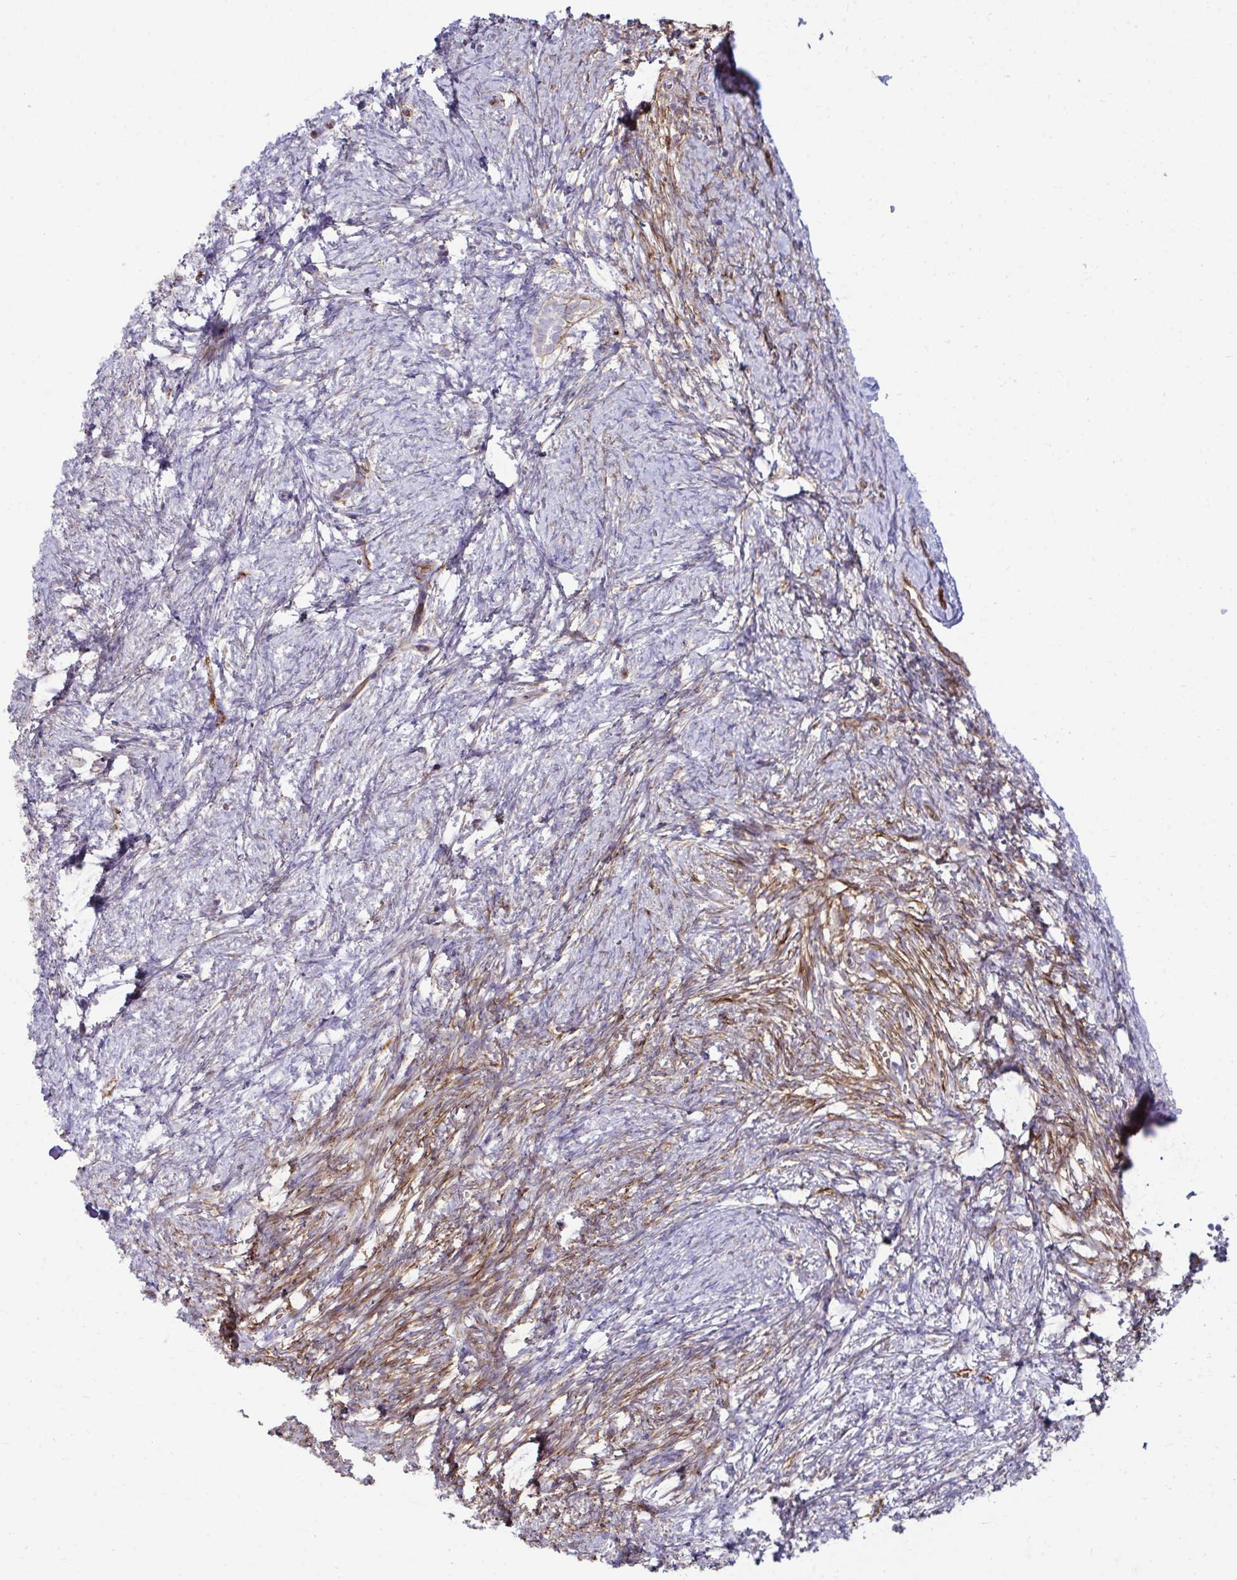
{"staining": {"intensity": "negative", "quantity": "none", "location": "none"}, "tissue": "ovary", "cell_type": "Follicle cells", "image_type": "normal", "snomed": [{"axis": "morphology", "description": "Normal tissue, NOS"}, {"axis": "topography", "description": "Ovary"}], "caption": "Immunohistochemistry (IHC) photomicrograph of normal ovary: ovary stained with DAB shows no significant protein expression in follicle cells.", "gene": "UBL3", "patient": {"sex": "female", "age": 41}}